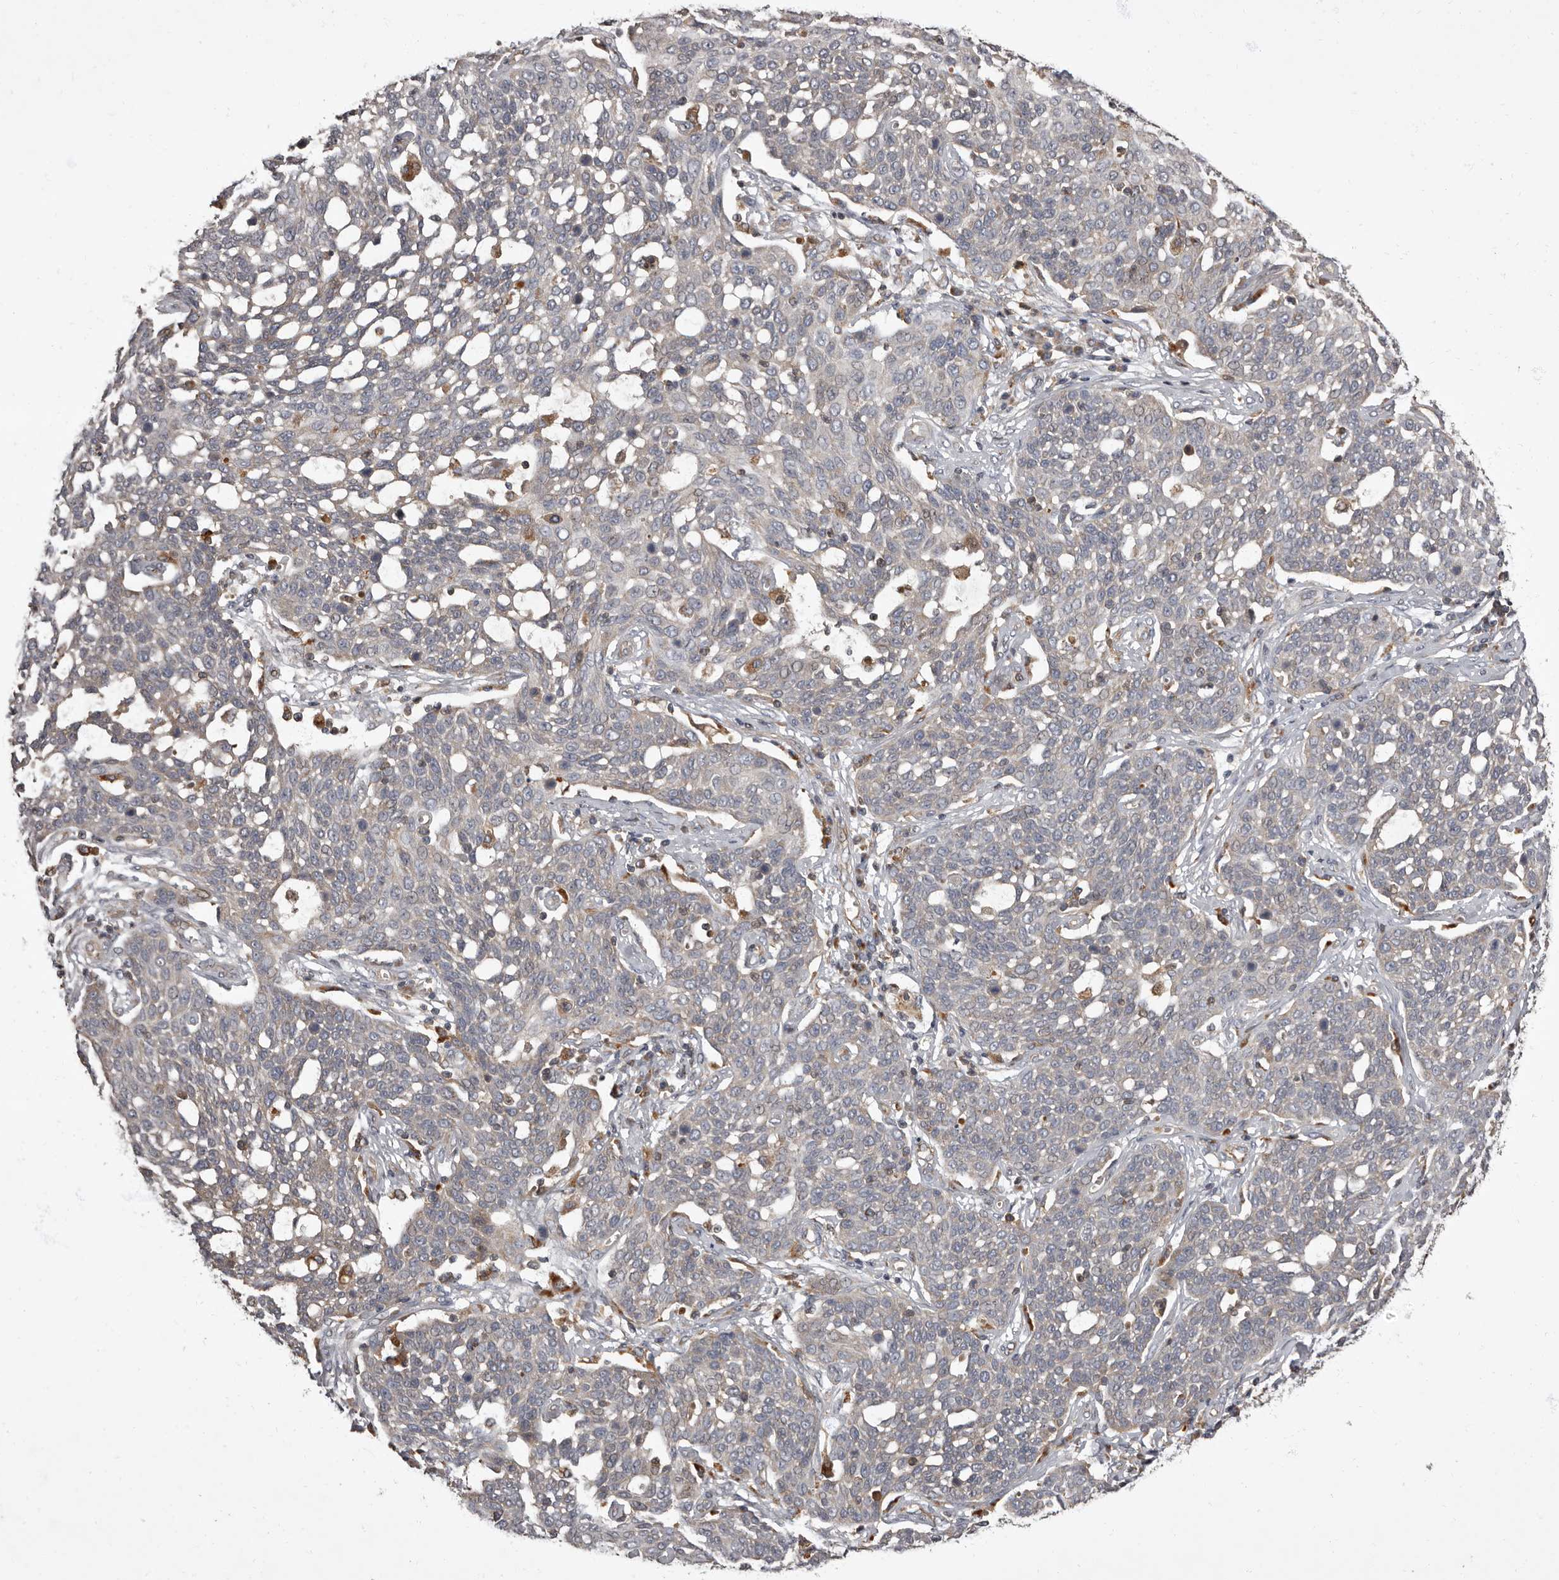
{"staining": {"intensity": "negative", "quantity": "none", "location": "none"}, "tissue": "cervical cancer", "cell_type": "Tumor cells", "image_type": "cancer", "snomed": [{"axis": "morphology", "description": "Squamous cell carcinoma, NOS"}, {"axis": "topography", "description": "Cervix"}], "caption": "Cervical cancer was stained to show a protein in brown. There is no significant expression in tumor cells.", "gene": "ADCY2", "patient": {"sex": "female", "age": 34}}